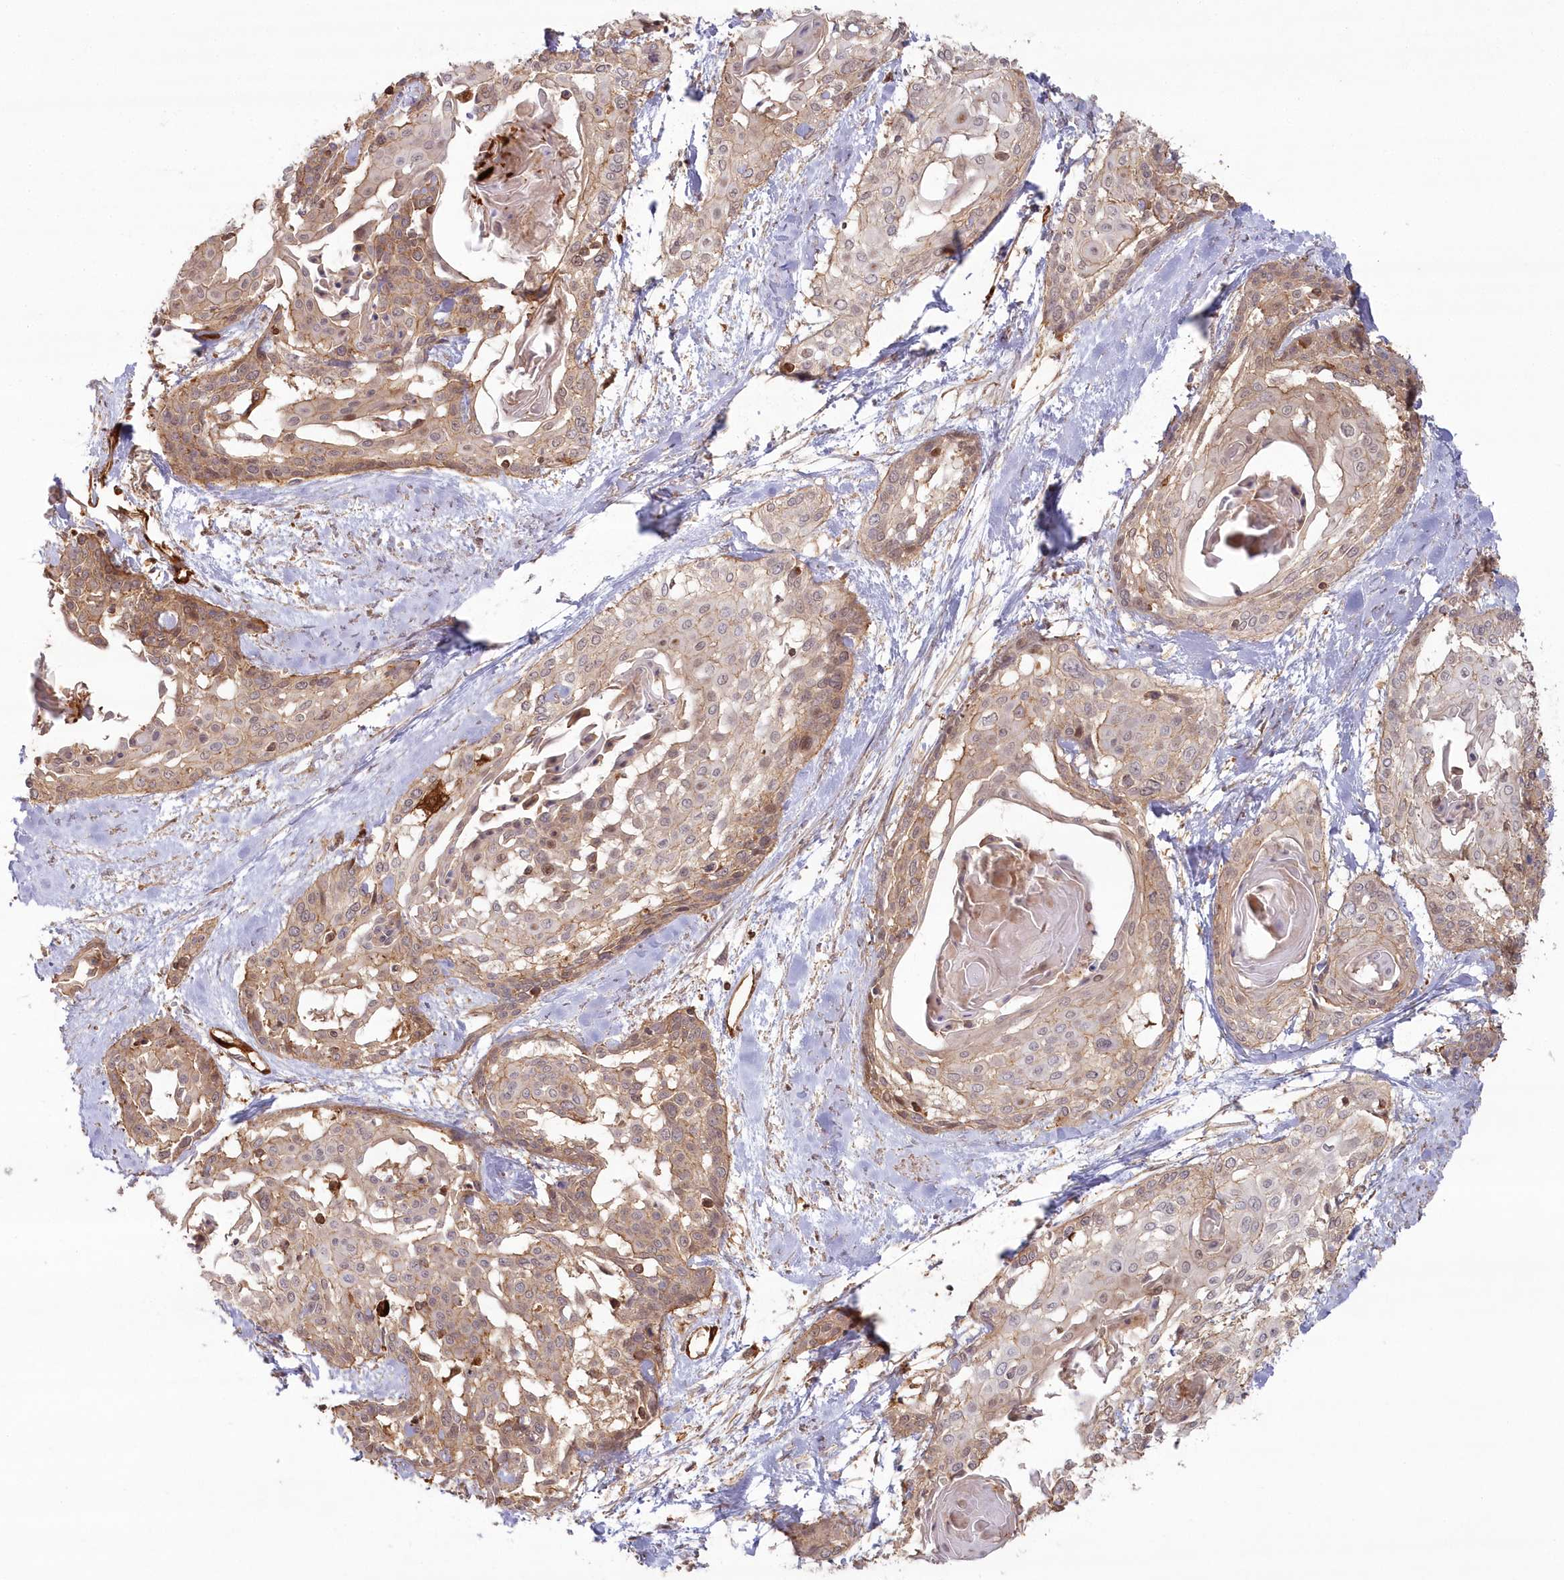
{"staining": {"intensity": "moderate", "quantity": ">75%", "location": "cytoplasmic/membranous"}, "tissue": "cervical cancer", "cell_type": "Tumor cells", "image_type": "cancer", "snomed": [{"axis": "morphology", "description": "Squamous cell carcinoma, NOS"}, {"axis": "topography", "description": "Cervix"}], "caption": "Cervical cancer was stained to show a protein in brown. There is medium levels of moderate cytoplasmic/membranous staining in approximately >75% of tumor cells. The staining was performed using DAB (3,3'-diaminobenzidine) to visualize the protein expression in brown, while the nuclei were stained in blue with hematoxylin (Magnification: 20x).", "gene": "RGCC", "patient": {"sex": "female", "age": 57}}